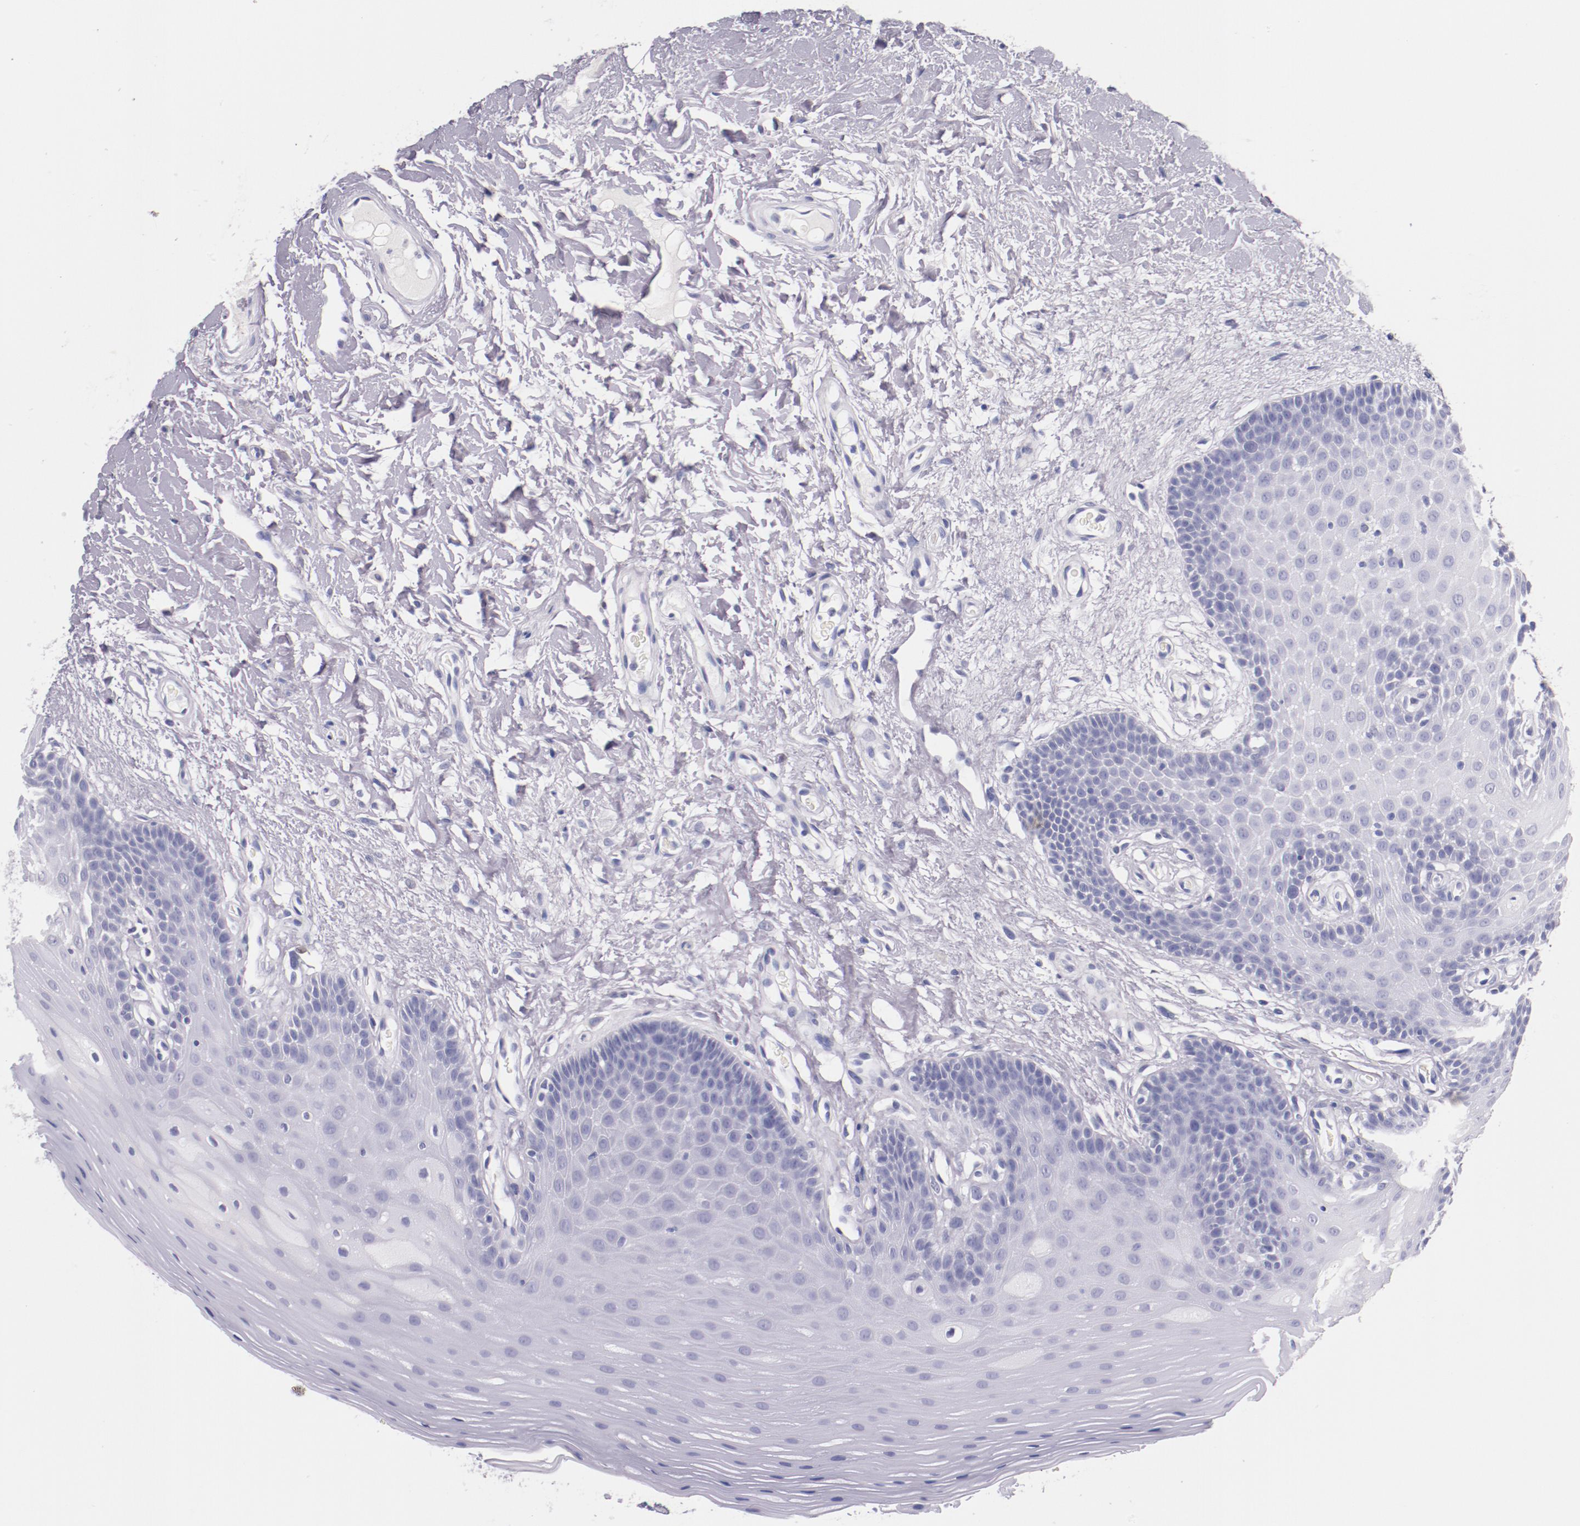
{"staining": {"intensity": "negative", "quantity": "none", "location": "none"}, "tissue": "oral mucosa", "cell_type": "Squamous epithelial cells", "image_type": "normal", "snomed": [{"axis": "morphology", "description": "Normal tissue, NOS"}, {"axis": "morphology", "description": "Squamous cell carcinoma, NOS"}, {"axis": "topography", "description": "Skeletal muscle"}, {"axis": "topography", "description": "Oral tissue"}, {"axis": "topography", "description": "Head-Neck"}], "caption": "The histopathology image reveals no staining of squamous epithelial cells in normal oral mucosa. (DAB IHC, high magnification).", "gene": "IRF4", "patient": {"sex": "male", "age": 71}}